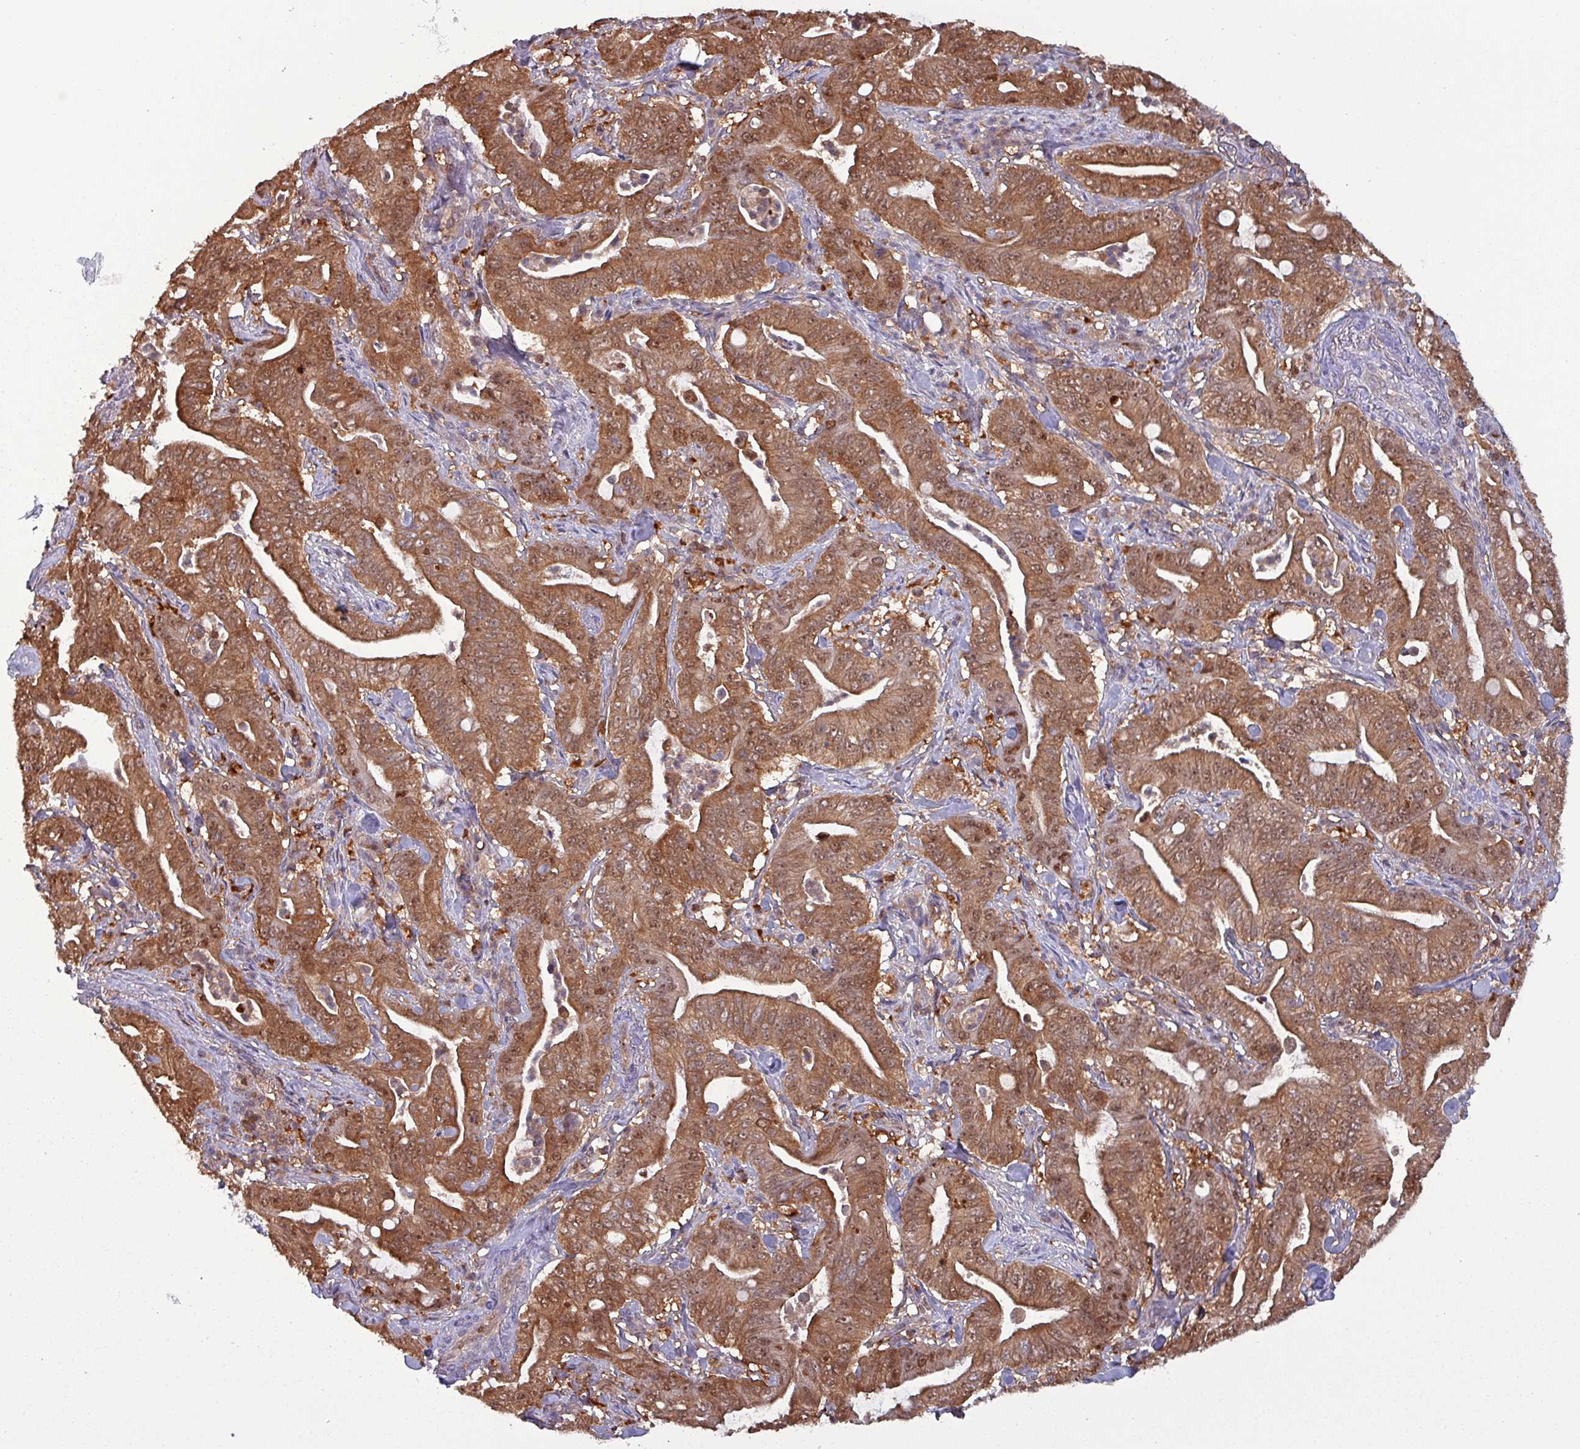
{"staining": {"intensity": "strong", "quantity": ">75%", "location": "cytoplasmic/membranous,nuclear"}, "tissue": "pancreatic cancer", "cell_type": "Tumor cells", "image_type": "cancer", "snomed": [{"axis": "morphology", "description": "Adenocarcinoma, NOS"}, {"axis": "topography", "description": "Pancreas"}], "caption": "Pancreatic cancer was stained to show a protein in brown. There is high levels of strong cytoplasmic/membranous and nuclear staining in approximately >75% of tumor cells.", "gene": "PSMB8", "patient": {"sex": "male", "age": 71}}